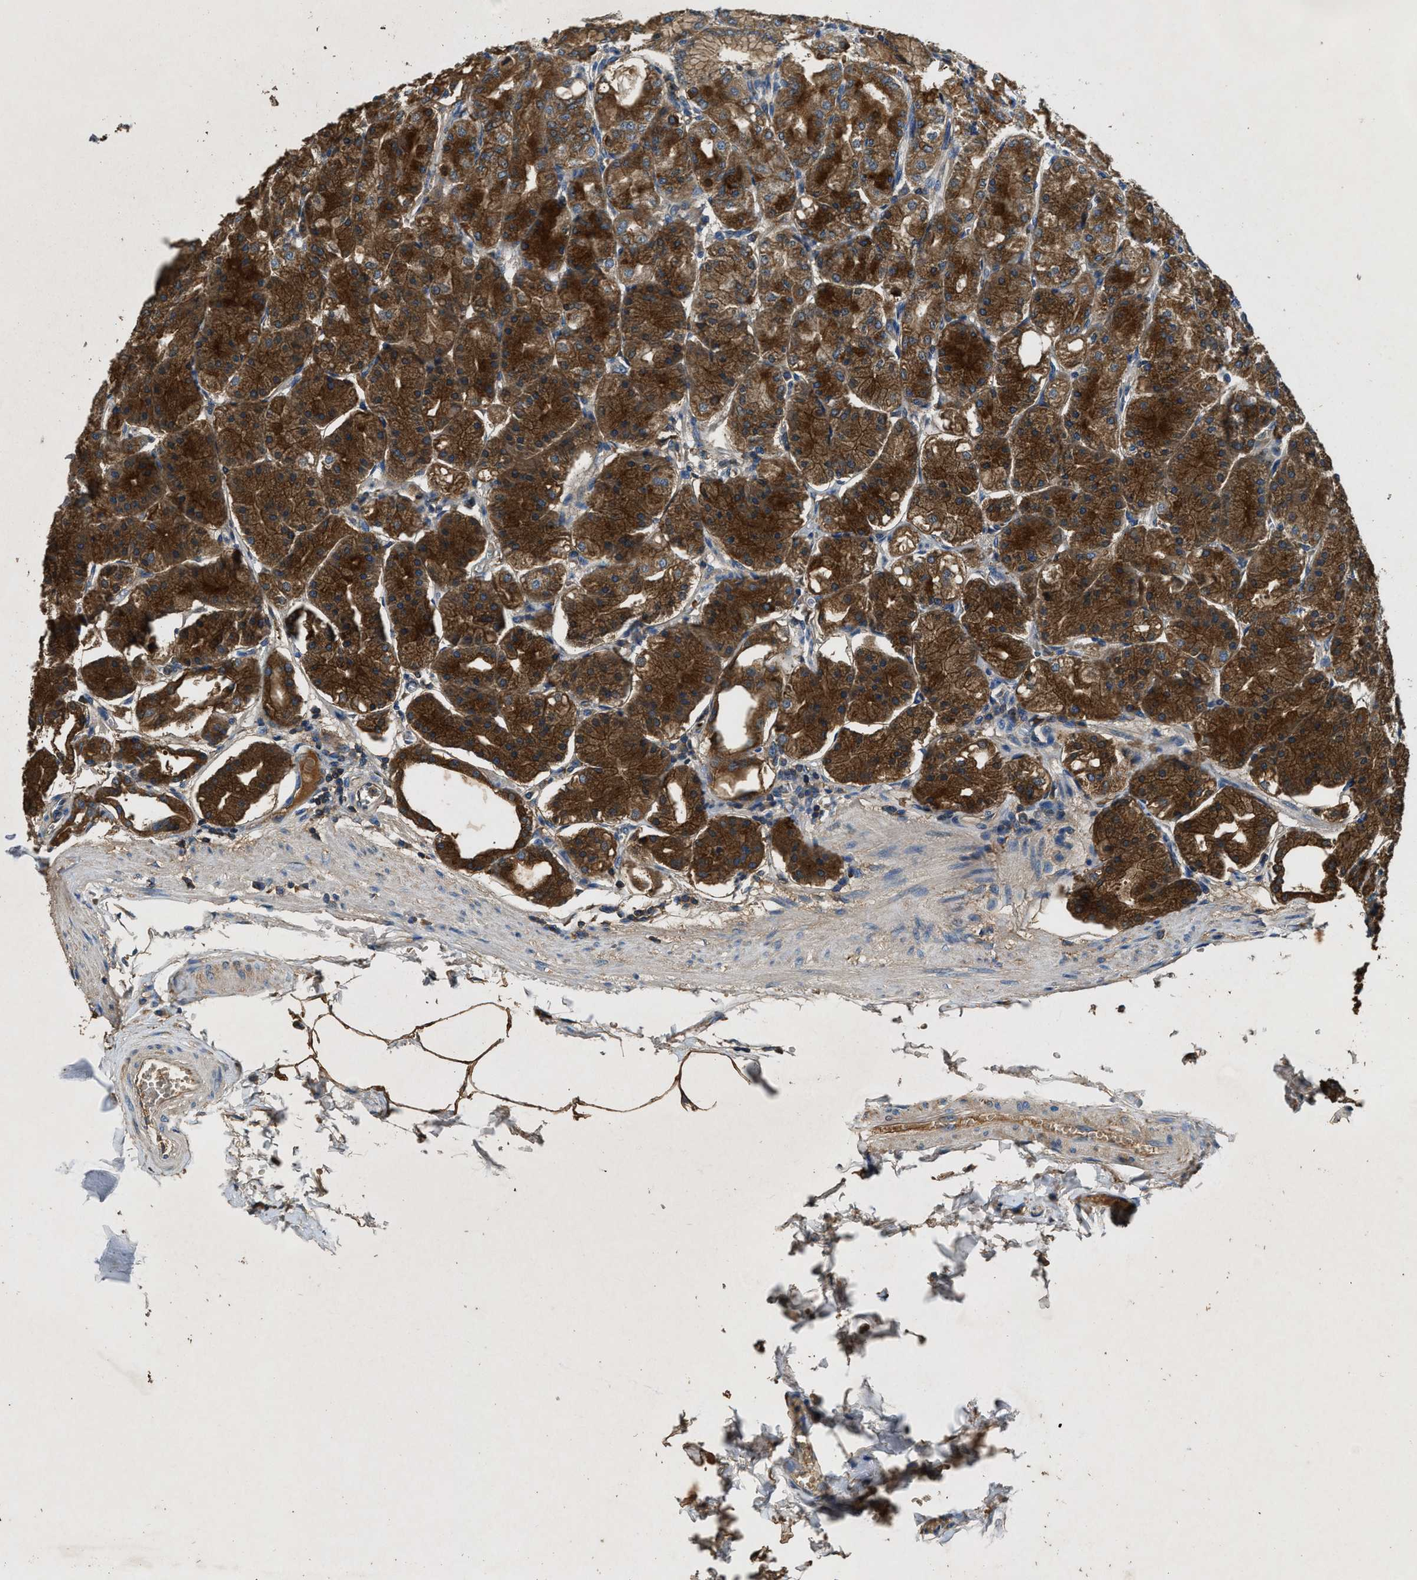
{"staining": {"intensity": "strong", "quantity": ">75%", "location": "cytoplasmic/membranous"}, "tissue": "stomach", "cell_type": "Glandular cells", "image_type": "normal", "snomed": [{"axis": "morphology", "description": "Normal tissue, NOS"}, {"axis": "topography", "description": "Stomach, lower"}], "caption": "Strong cytoplasmic/membranous staining for a protein is appreciated in approximately >75% of glandular cells of benign stomach using IHC.", "gene": "BLOC1S1", "patient": {"sex": "male", "age": 71}}